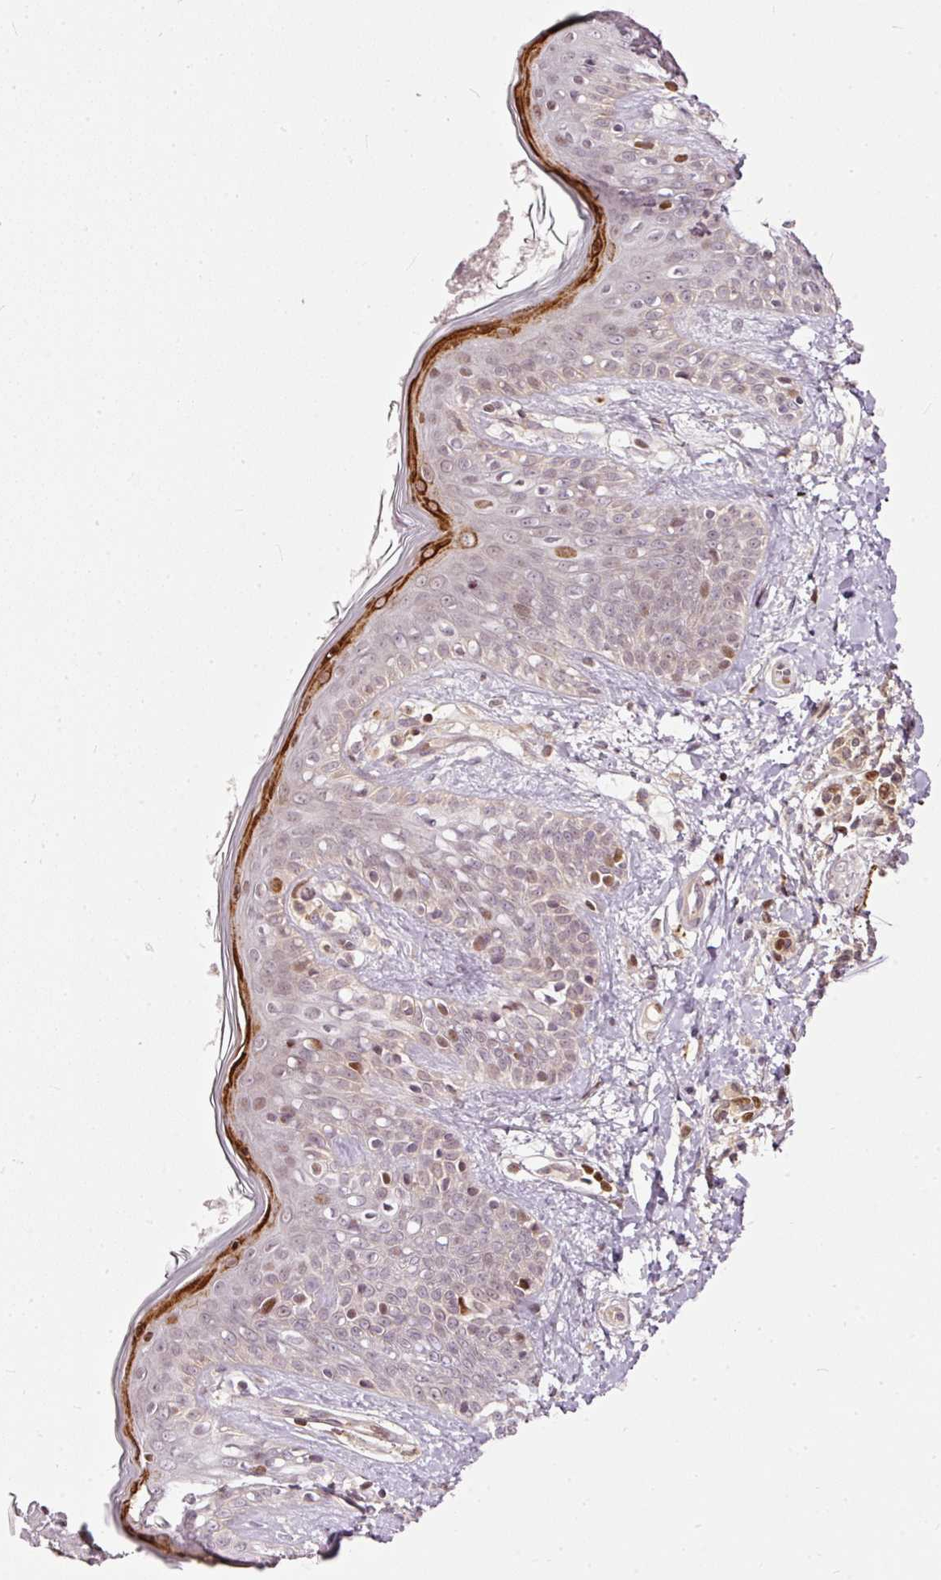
{"staining": {"intensity": "weak", "quantity": ">75%", "location": "nuclear"}, "tissue": "skin", "cell_type": "Fibroblasts", "image_type": "normal", "snomed": [{"axis": "morphology", "description": "Normal tissue, NOS"}, {"axis": "topography", "description": "Skin"}], "caption": "An image of human skin stained for a protein shows weak nuclear brown staining in fibroblasts.", "gene": "ZNF778", "patient": {"sex": "male", "age": 16}}